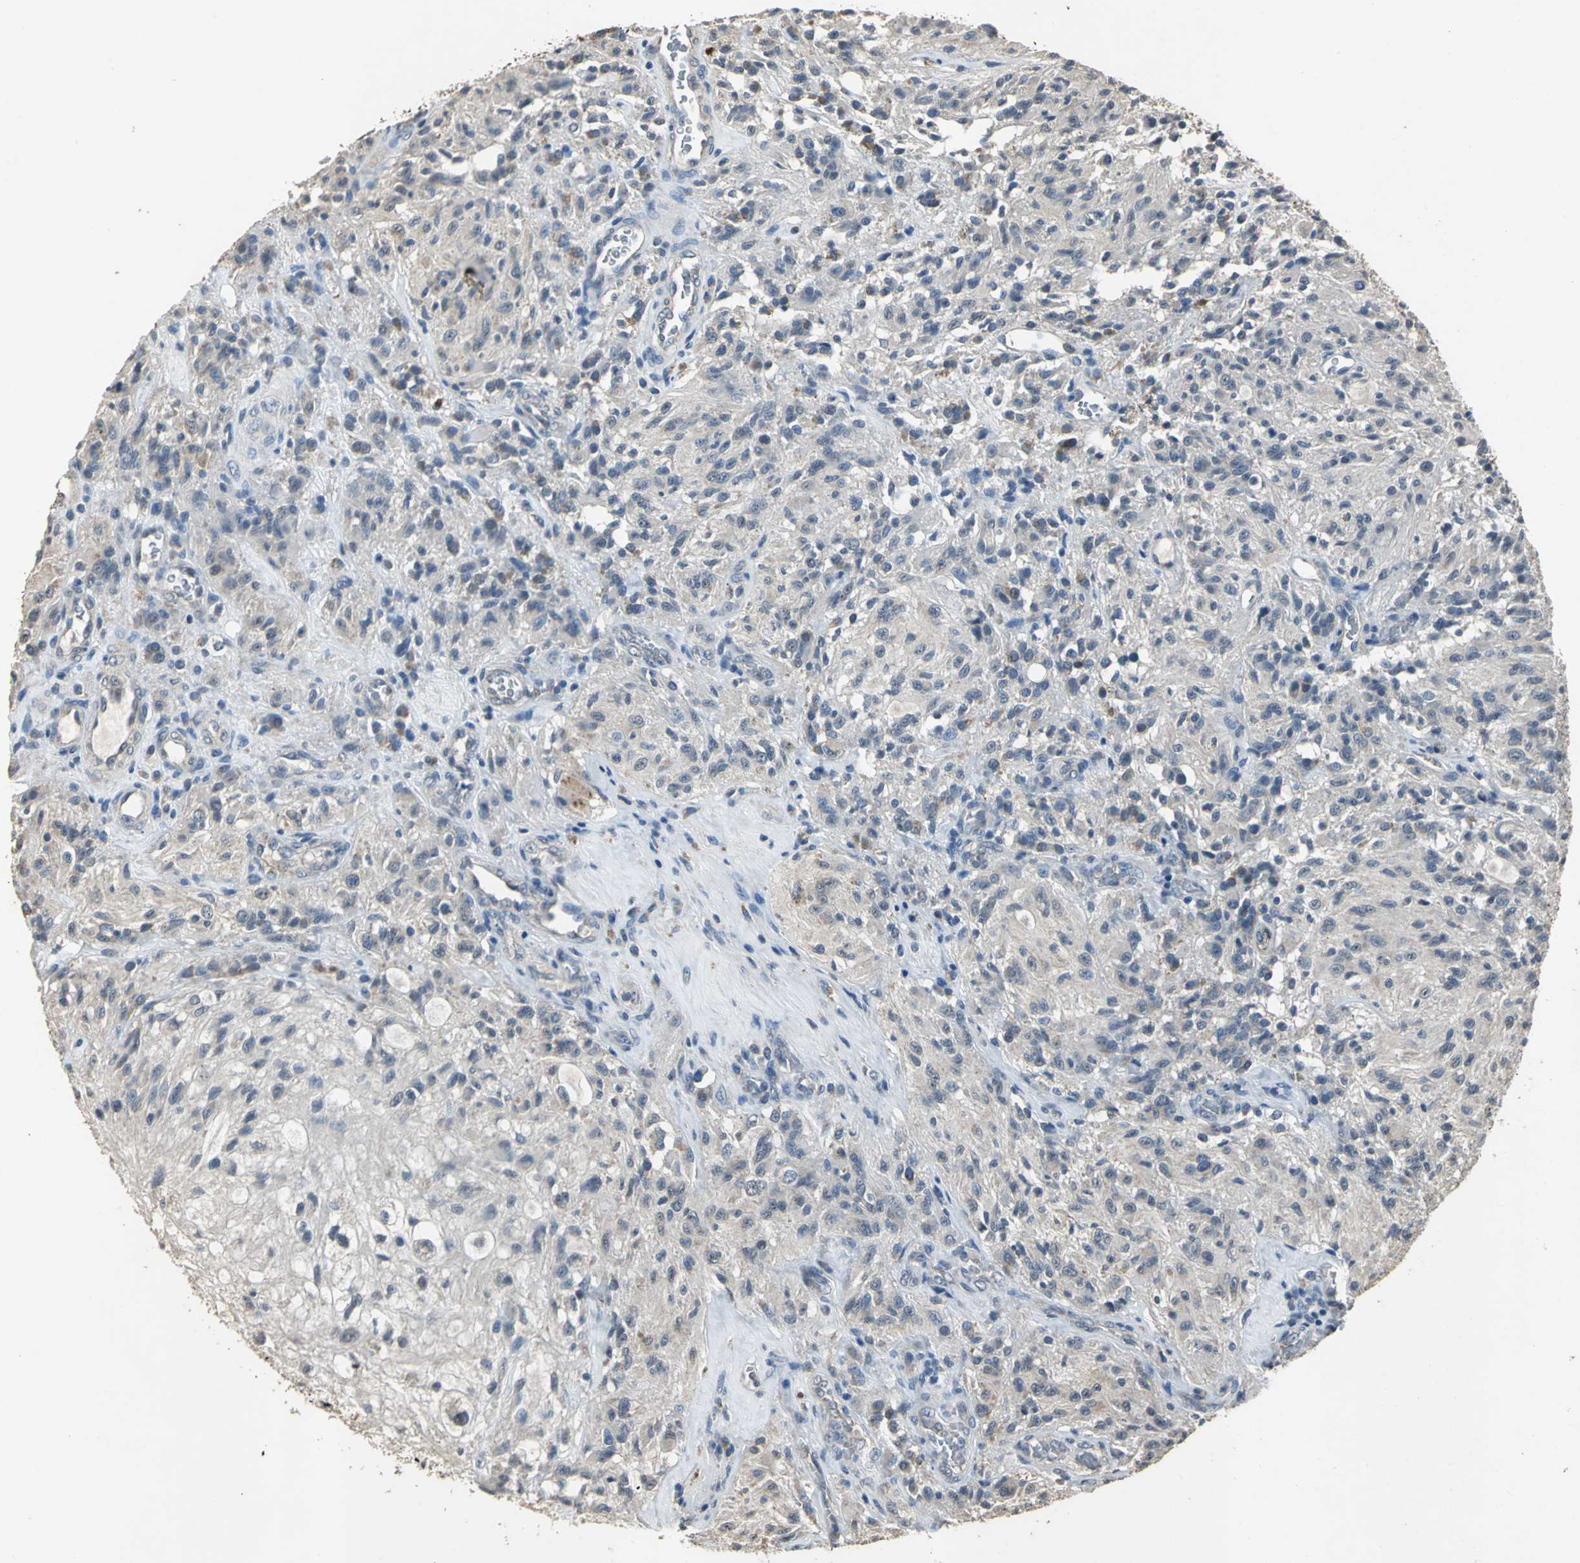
{"staining": {"intensity": "negative", "quantity": "none", "location": "none"}, "tissue": "glioma", "cell_type": "Tumor cells", "image_type": "cancer", "snomed": [{"axis": "morphology", "description": "Normal tissue, NOS"}, {"axis": "morphology", "description": "Glioma, malignant, High grade"}, {"axis": "topography", "description": "Cerebral cortex"}], "caption": "Tumor cells show no significant staining in malignant glioma (high-grade).", "gene": "OCLN", "patient": {"sex": "male", "age": 56}}